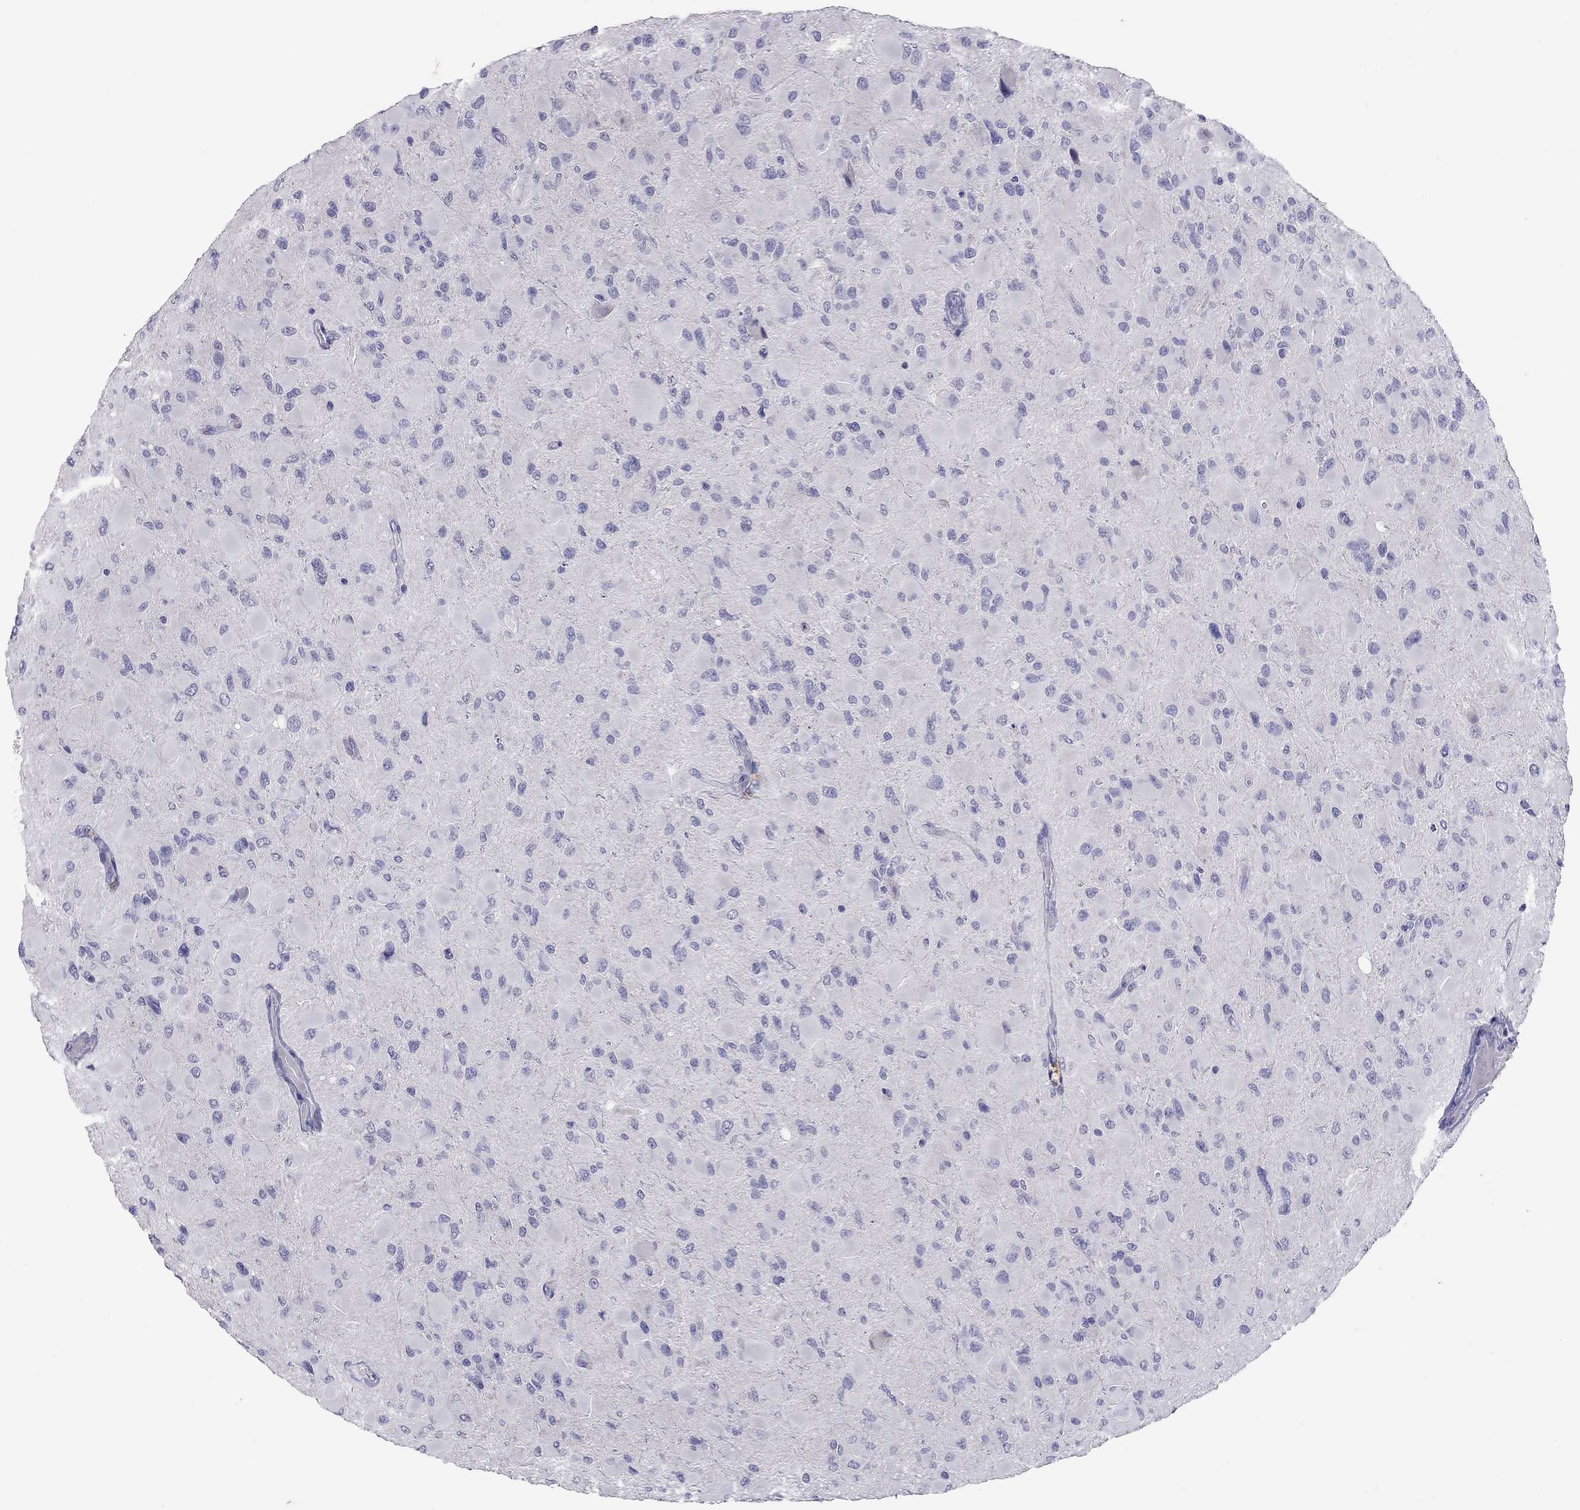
{"staining": {"intensity": "negative", "quantity": "none", "location": "none"}, "tissue": "glioma", "cell_type": "Tumor cells", "image_type": "cancer", "snomed": [{"axis": "morphology", "description": "Glioma, malignant, High grade"}, {"axis": "topography", "description": "Cerebral cortex"}], "caption": "An immunohistochemistry (IHC) micrograph of glioma is shown. There is no staining in tumor cells of glioma.", "gene": "SLAMF1", "patient": {"sex": "female", "age": 36}}